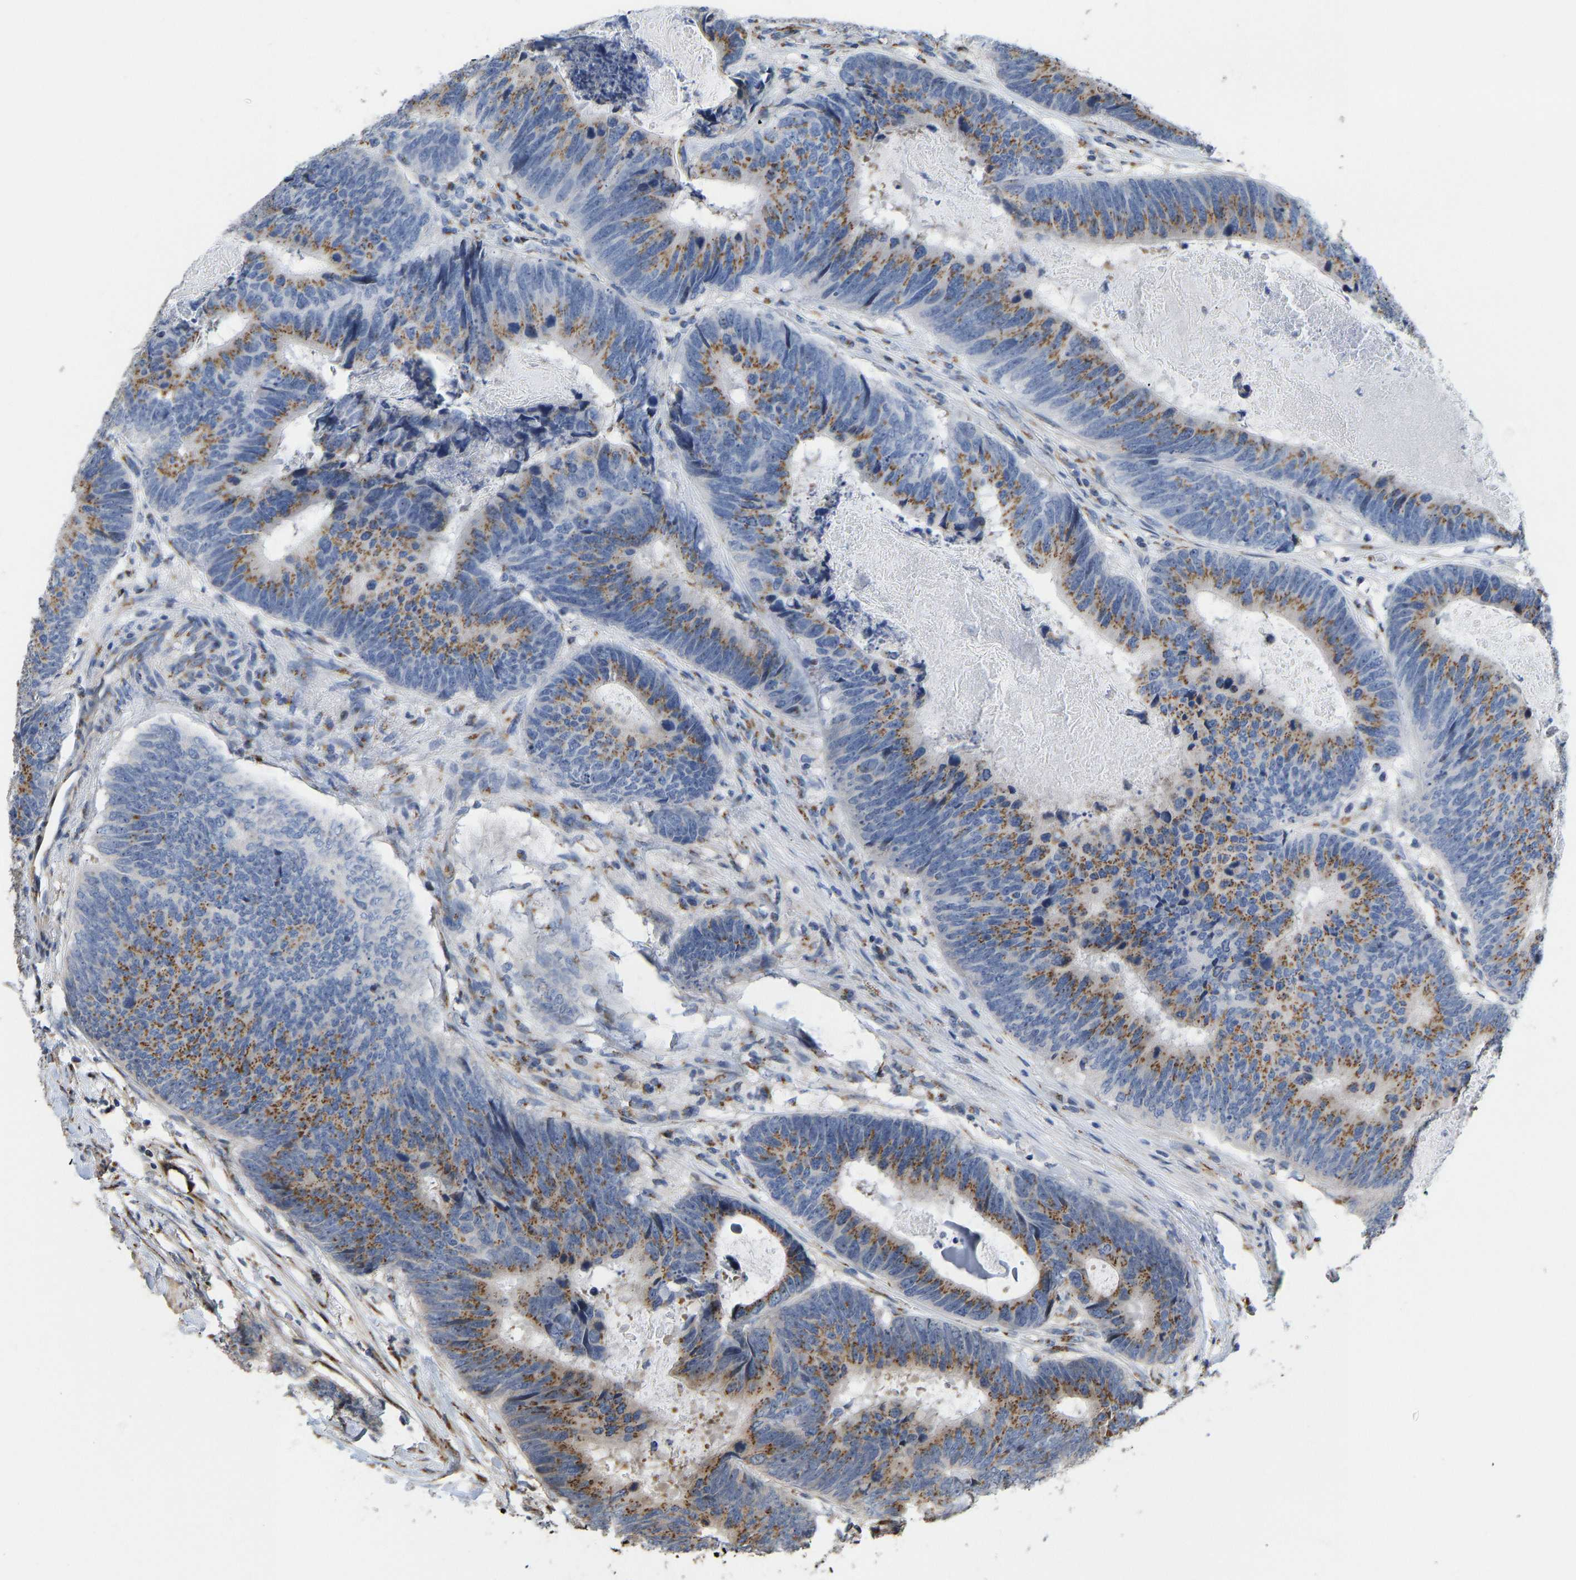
{"staining": {"intensity": "moderate", "quantity": ">75%", "location": "cytoplasmic/membranous"}, "tissue": "colorectal cancer", "cell_type": "Tumor cells", "image_type": "cancer", "snomed": [{"axis": "morphology", "description": "Adenocarcinoma, NOS"}, {"axis": "topography", "description": "Colon"}], "caption": "Immunohistochemical staining of human adenocarcinoma (colorectal) shows moderate cytoplasmic/membranous protein staining in about >75% of tumor cells. (brown staining indicates protein expression, while blue staining denotes nuclei).", "gene": "YIPF4", "patient": {"sex": "male", "age": 56}}